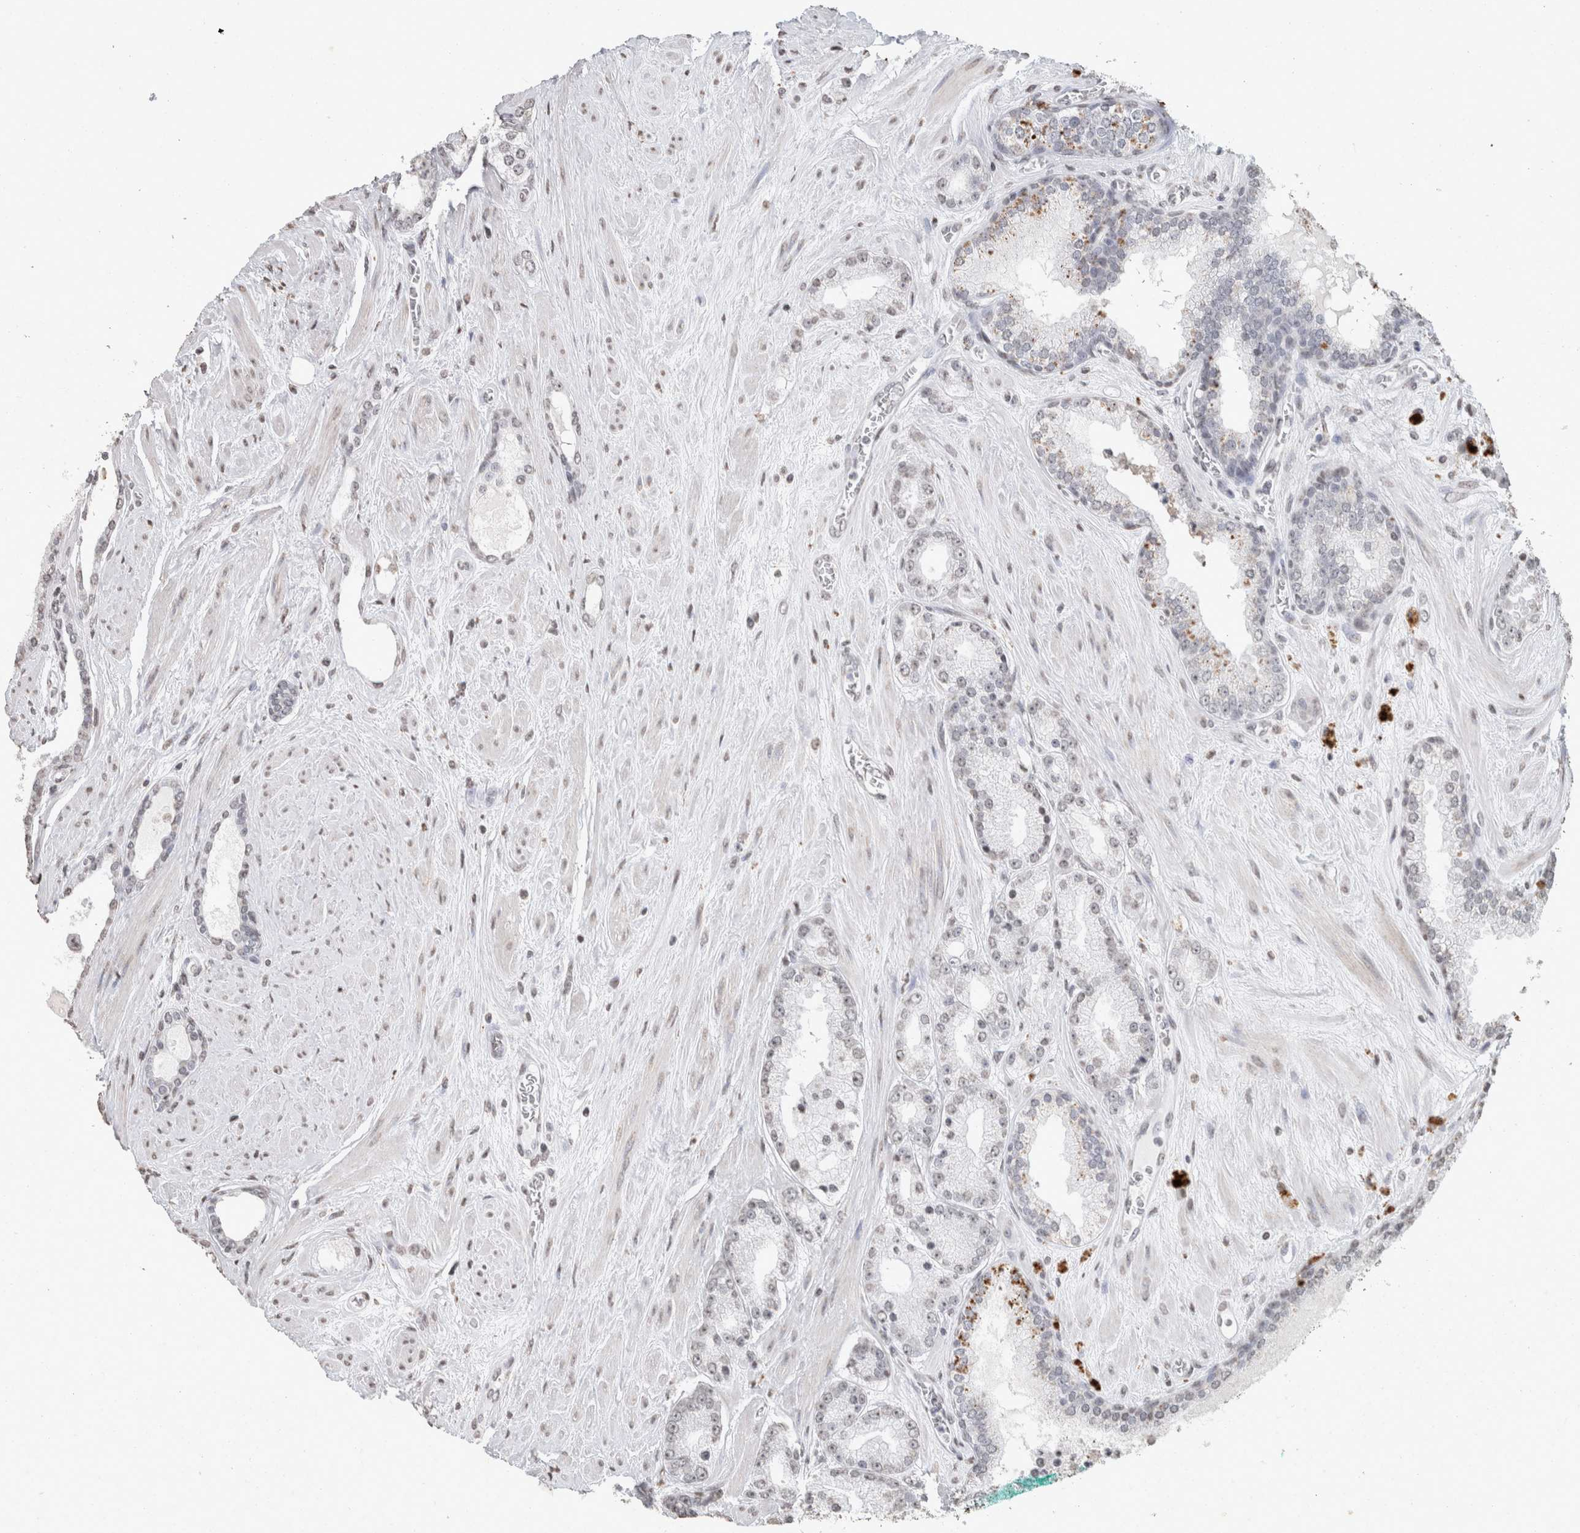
{"staining": {"intensity": "negative", "quantity": "none", "location": "none"}, "tissue": "prostate cancer", "cell_type": "Tumor cells", "image_type": "cancer", "snomed": [{"axis": "morphology", "description": "Adenocarcinoma, Low grade"}, {"axis": "topography", "description": "Prostate"}], "caption": "Immunohistochemical staining of human prostate cancer demonstrates no significant expression in tumor cells.", "gene": "CNTN1", "patient": {"sex": "male", "age": 62}}